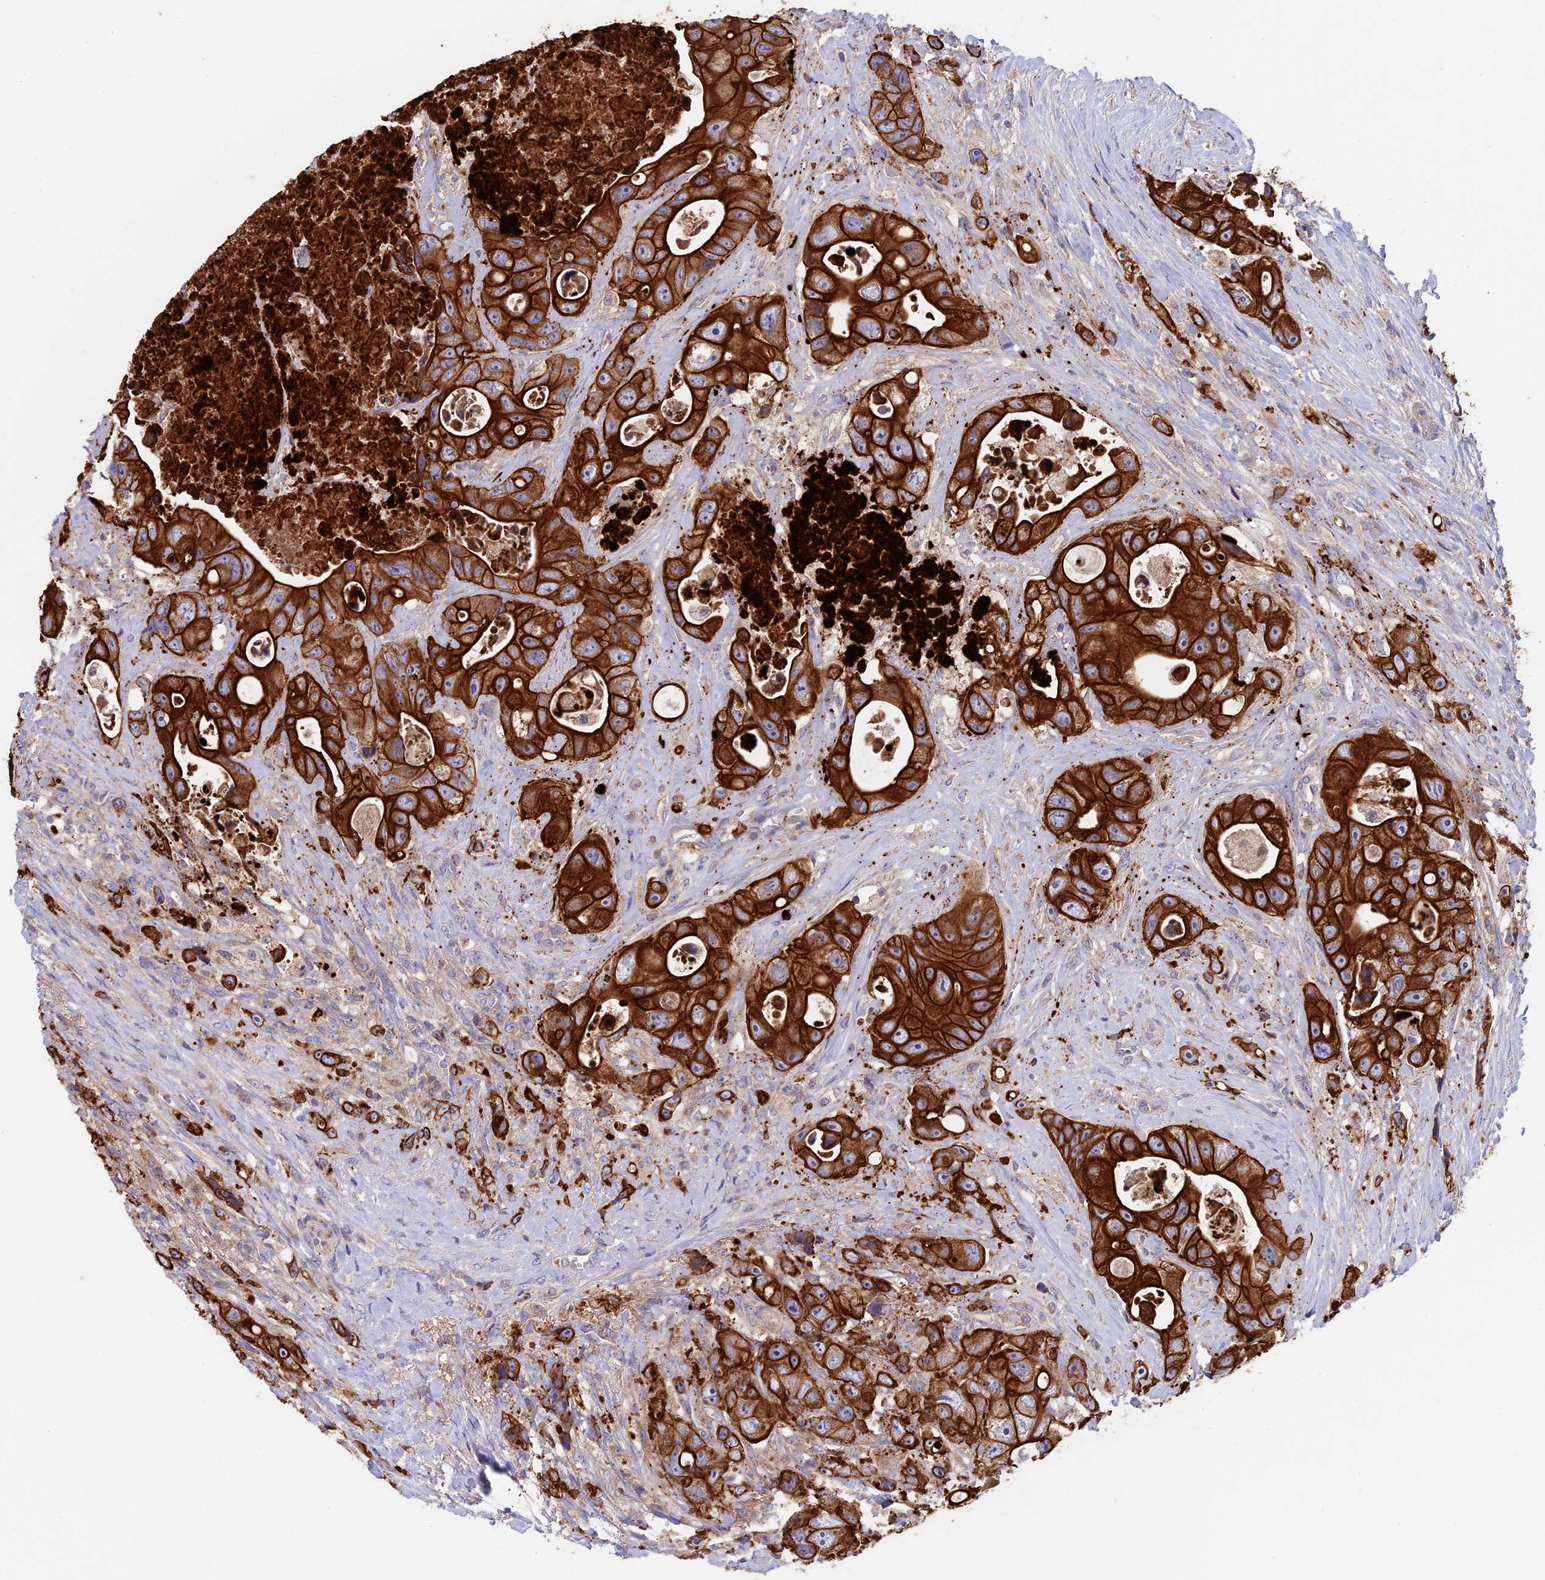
{"staining": {"intensity": "strong", "quantity": ">75%", "location": "cytoplasmic/membranous"}, "tissue": "colorectal cancer", "cell_type": "Tumor cells", "image_type": "cancer", "snomed": [{"axis": "morphology", "description": "Adenocarcinoma, NOS"}, {"axis": "topography", "description": "Colon"}], "caption": "Immunohistochemistry (IHC) micrograph of neoplastic tissue: human adenocarcinoma (colorectal) stained using immunohistochemistry shows high levels of strong protein expression localized specifically in the cytoplasmic/membranous of tumor cells, appearing as a cytoplasmic/membranous brown color.", "gene": "PTPN9", "patient": {"sex": "female", "age": 46}}